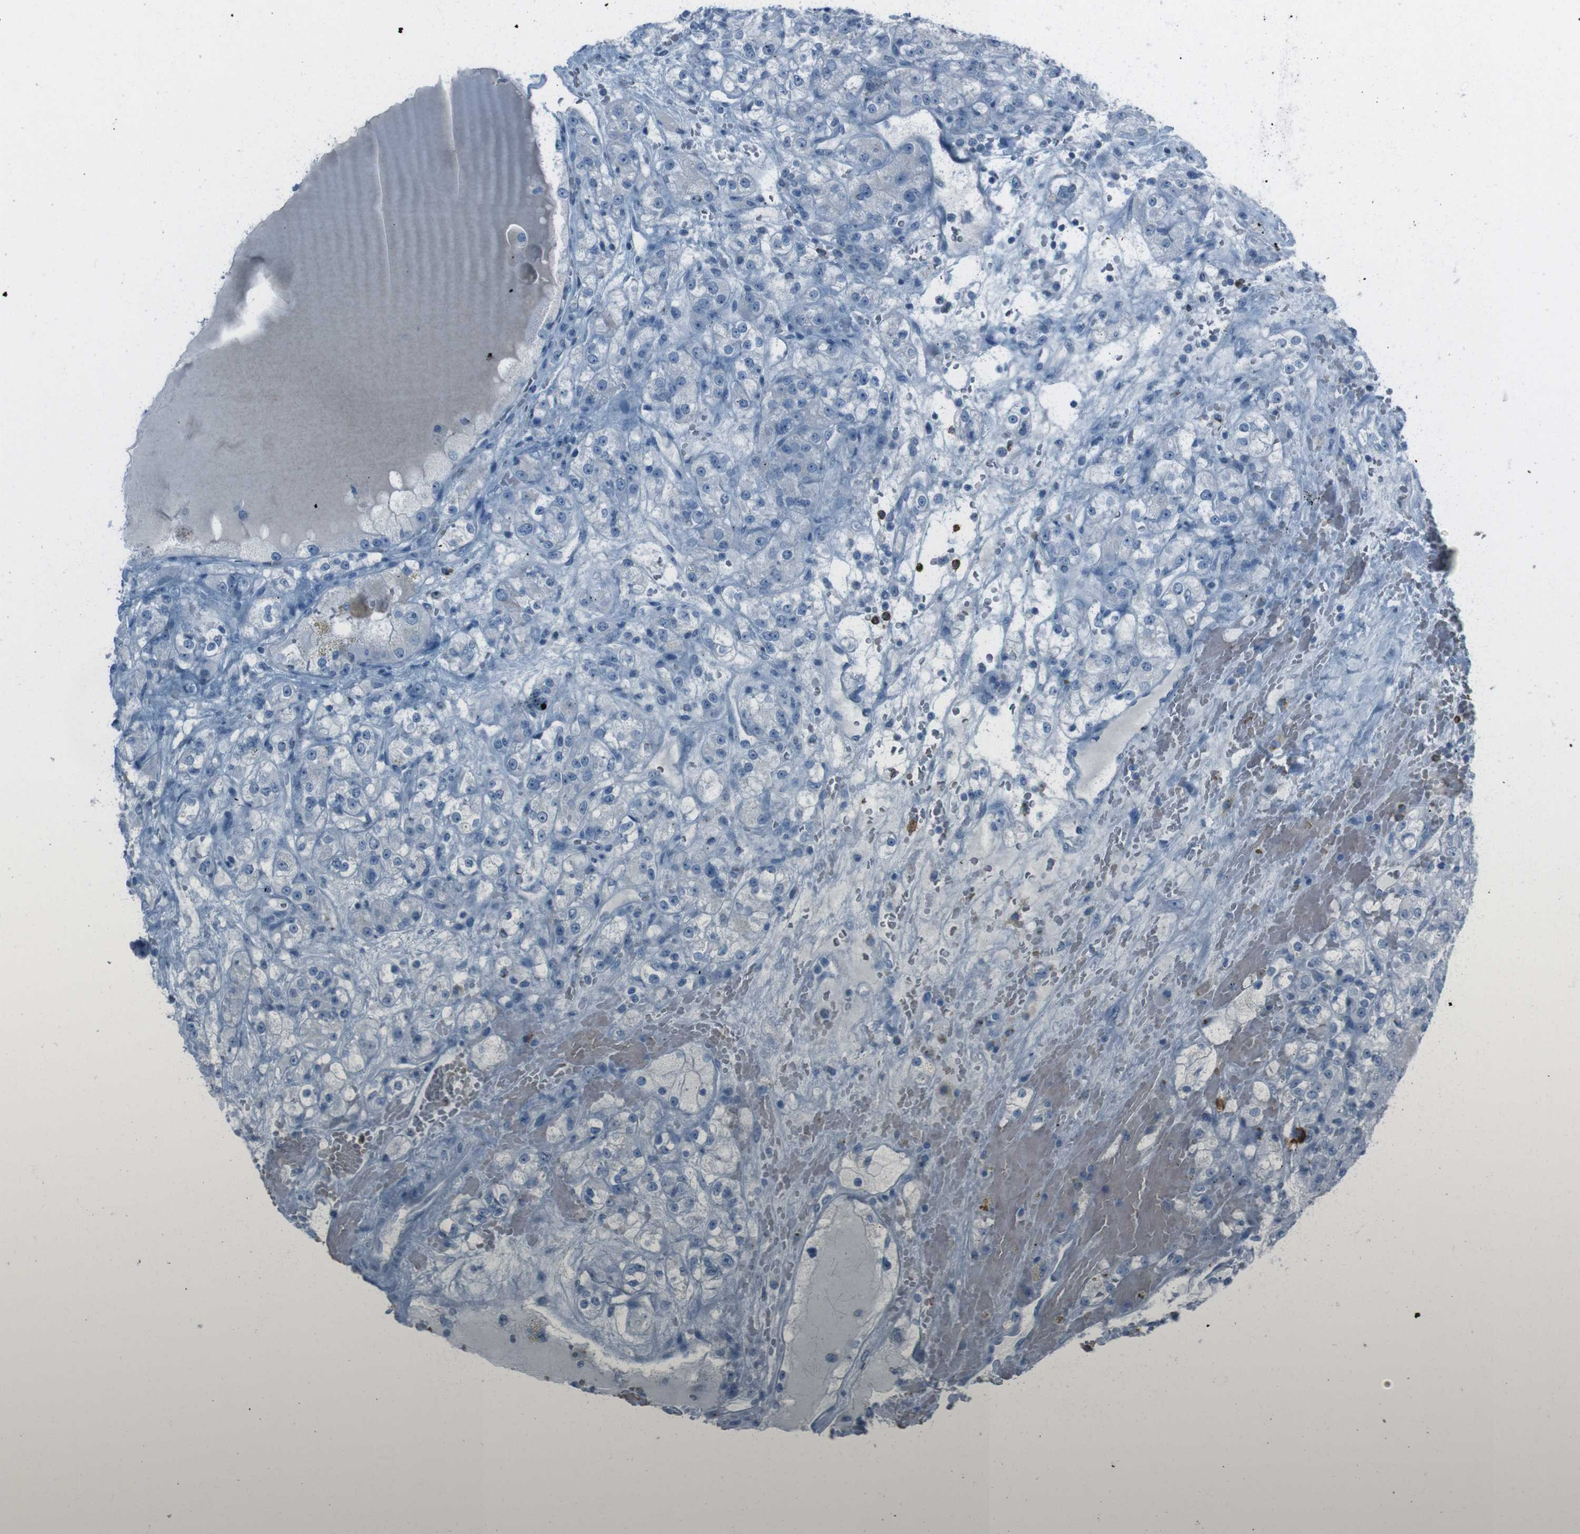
{"staining": {"intensity": "negative", "quantity": "none", "location": "none"}, "tissue": "renal cancer", "cell_type": "Tumor cells", "image_type": "cancer", "snomed": [{"axis": "morphology", "description": "Normal tissue, NOS"}, {"axis": "morphology", "description": "Adenocarcinoma, NOS"}, {"axis": "topography", "description": "Kidney"}], "caption": "A photomicrograph of adenocarcinoma (renal) stained for a protein shows no brown staining in tumor cells.", "gene": "ST6GAL1", "patient": {"sex": "male", "age": 61}}